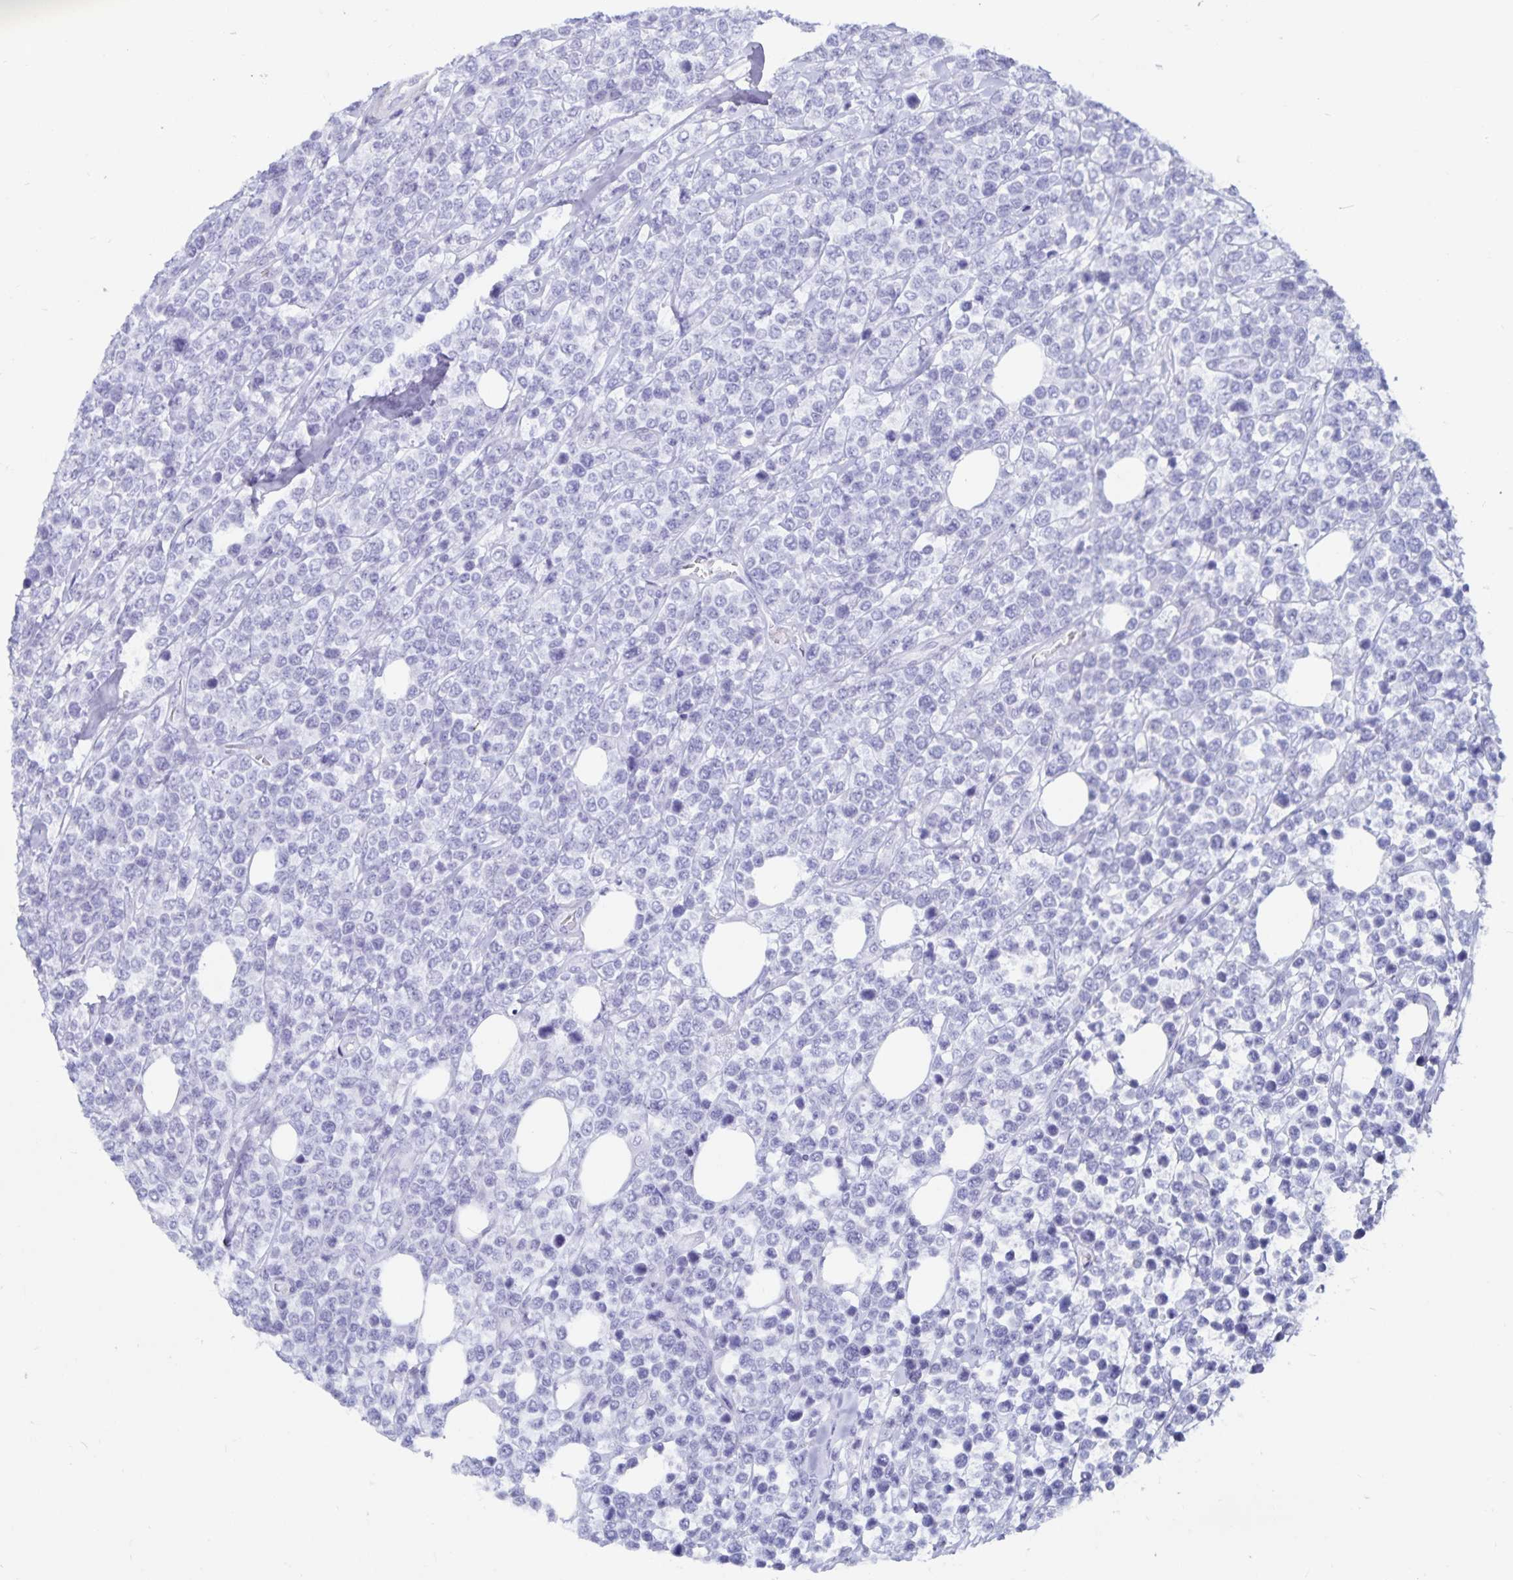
{"staining": {"intensity": "negative", "quantity": "none", "location": "none"}, "tissue": "lymphoma", "cell_type": "Tumor cells", "image_type": "cancer", "snomed": [{"axis": "morphology", "description": "Malignant lymphoma, non-Hodgkin's type, High grade"}, {"axis": "topography", "description": "Soft tissue"}], "caption": "This image is of high-grade malignant lymphoma, non-Hodgkin's type stained with immunohistochemistry to label a protein in brown with the nuclei are counter-stained blue. There is no staining in tumor cells. (Brightfield microscopy of DAB (3,3'-diaminobenzidine) immunohistochemistry at high magnification).", "gene": "GPR137", "patient": {"sex": "female", "age": 56}}